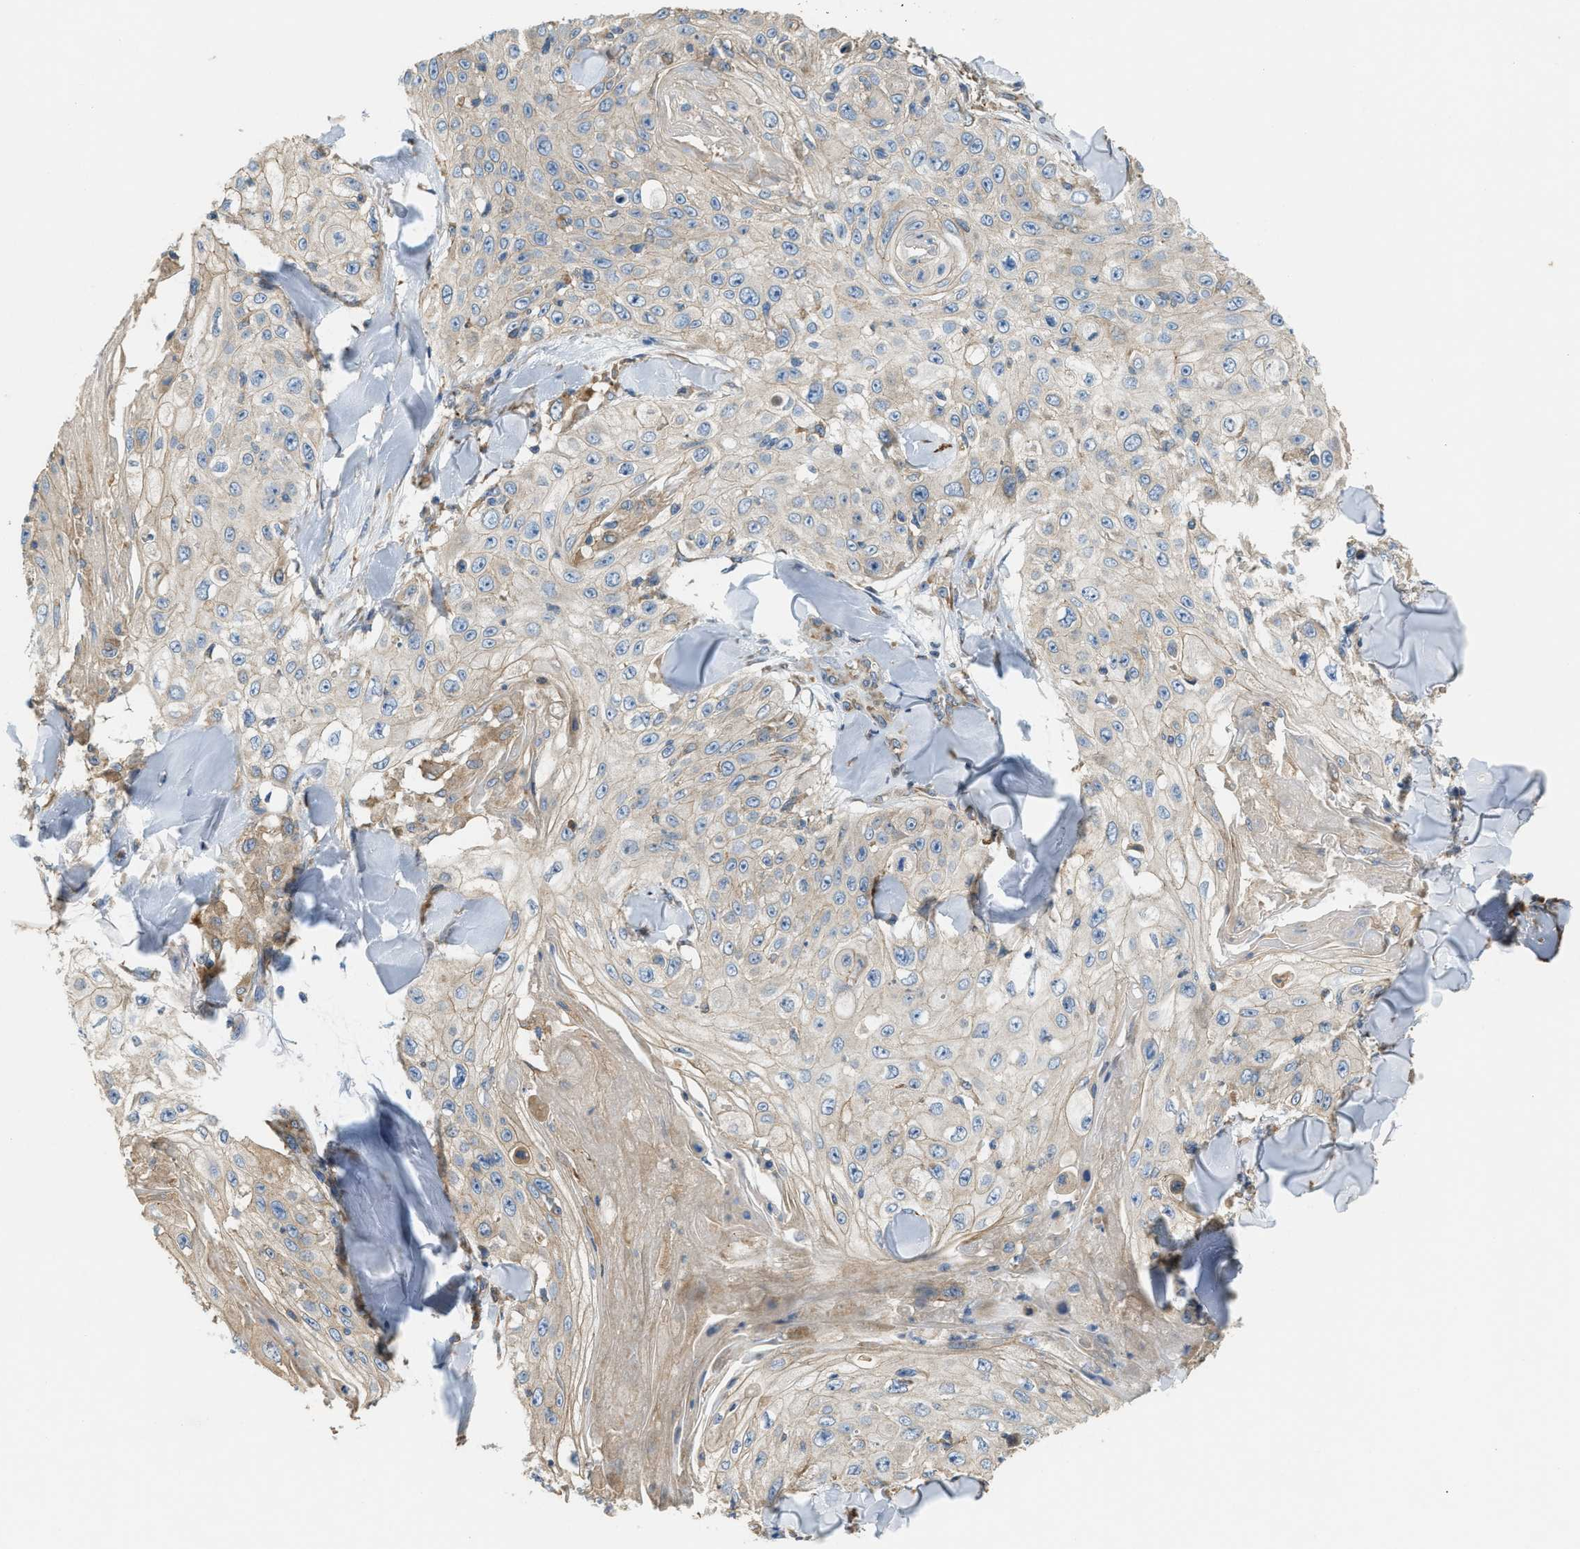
{"staining": {"intensity": "negative", "quantity": "none", "location": "none"}, "tissue": "skin cancer", "cell_type": "Tumor cells", "image_type": "cancer", "snomed": [{"axis": "morphology", "description": "Squamous cell carcinoma, NOS"}, {"axis": "topography", "description": "Skin"}], "caption": "This is a photomicrograph of immunohistochemistry staining of squamous cell carcinoma (skin), which shows no expression in tumor cells. The staining is performed using DAB brown chromogen with nuclei counter-stained in using hematoxylin.", "gene": "TMEM68", "patient": {"sex": "male", "age": 86}}